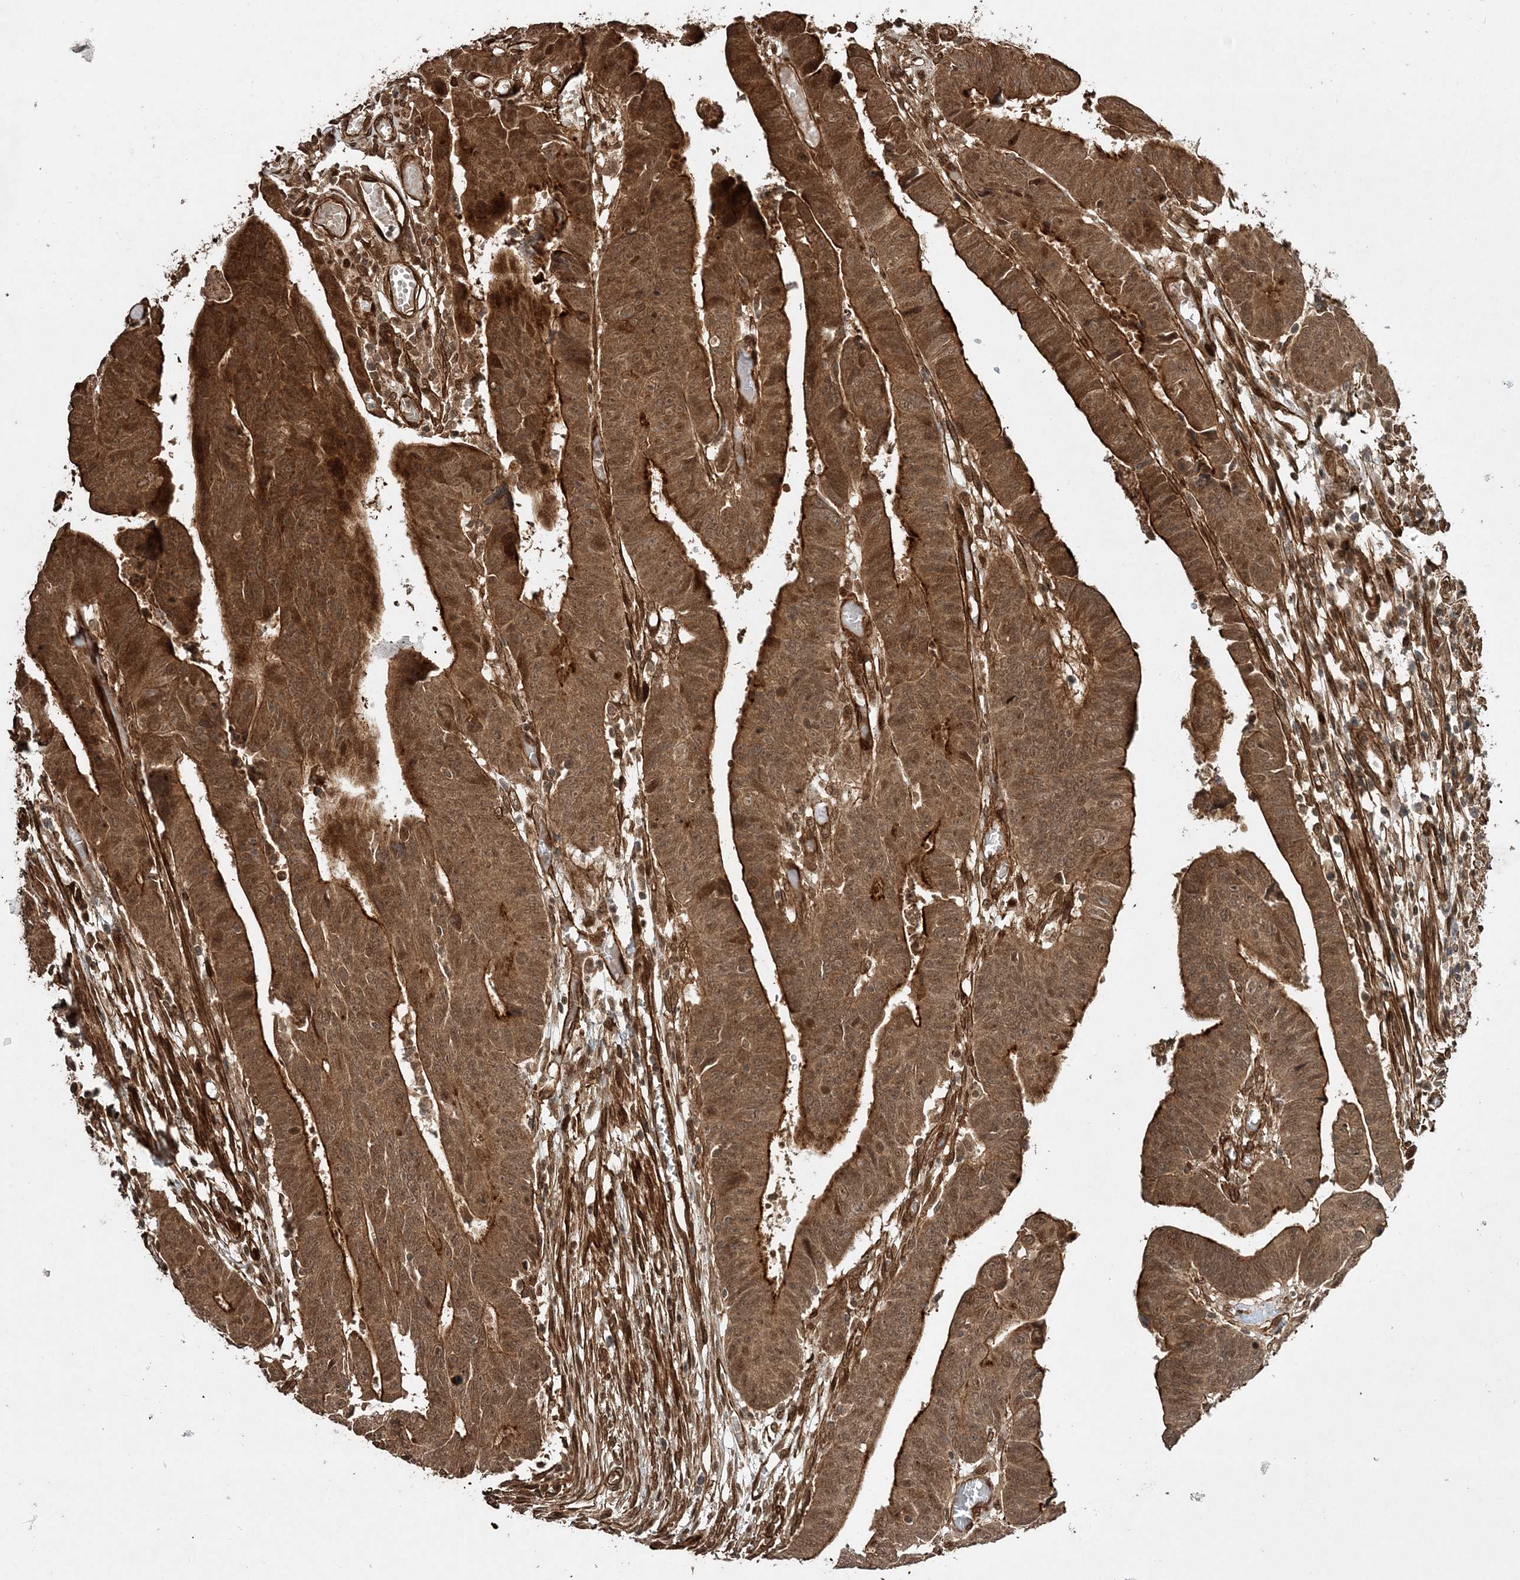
{"staining": {"intensity": "strong", "quantity": ">75%", "location": "cytoplasmic/membranous,nuclear"}, "tissue": "colorectal cancer", "cell_type": "Tumor cells", "image_type": "cancer", "snomed": [{"axis": "morphology", "description": "Adenocarcinoma, NOS"}, {"axis": "topography", "description": "Rectum"}], "caption": "Immunohistochemistry (IHC) histopathology image of human colorectal adenocarcinoma stained for a protein (brown), which displays high levels of strong cytoplasmic/membranous and nuclear positivity in about >75% of tumor cells.", "gene": "ETAA1", "patient": {"sex": "female", "age": 65}}